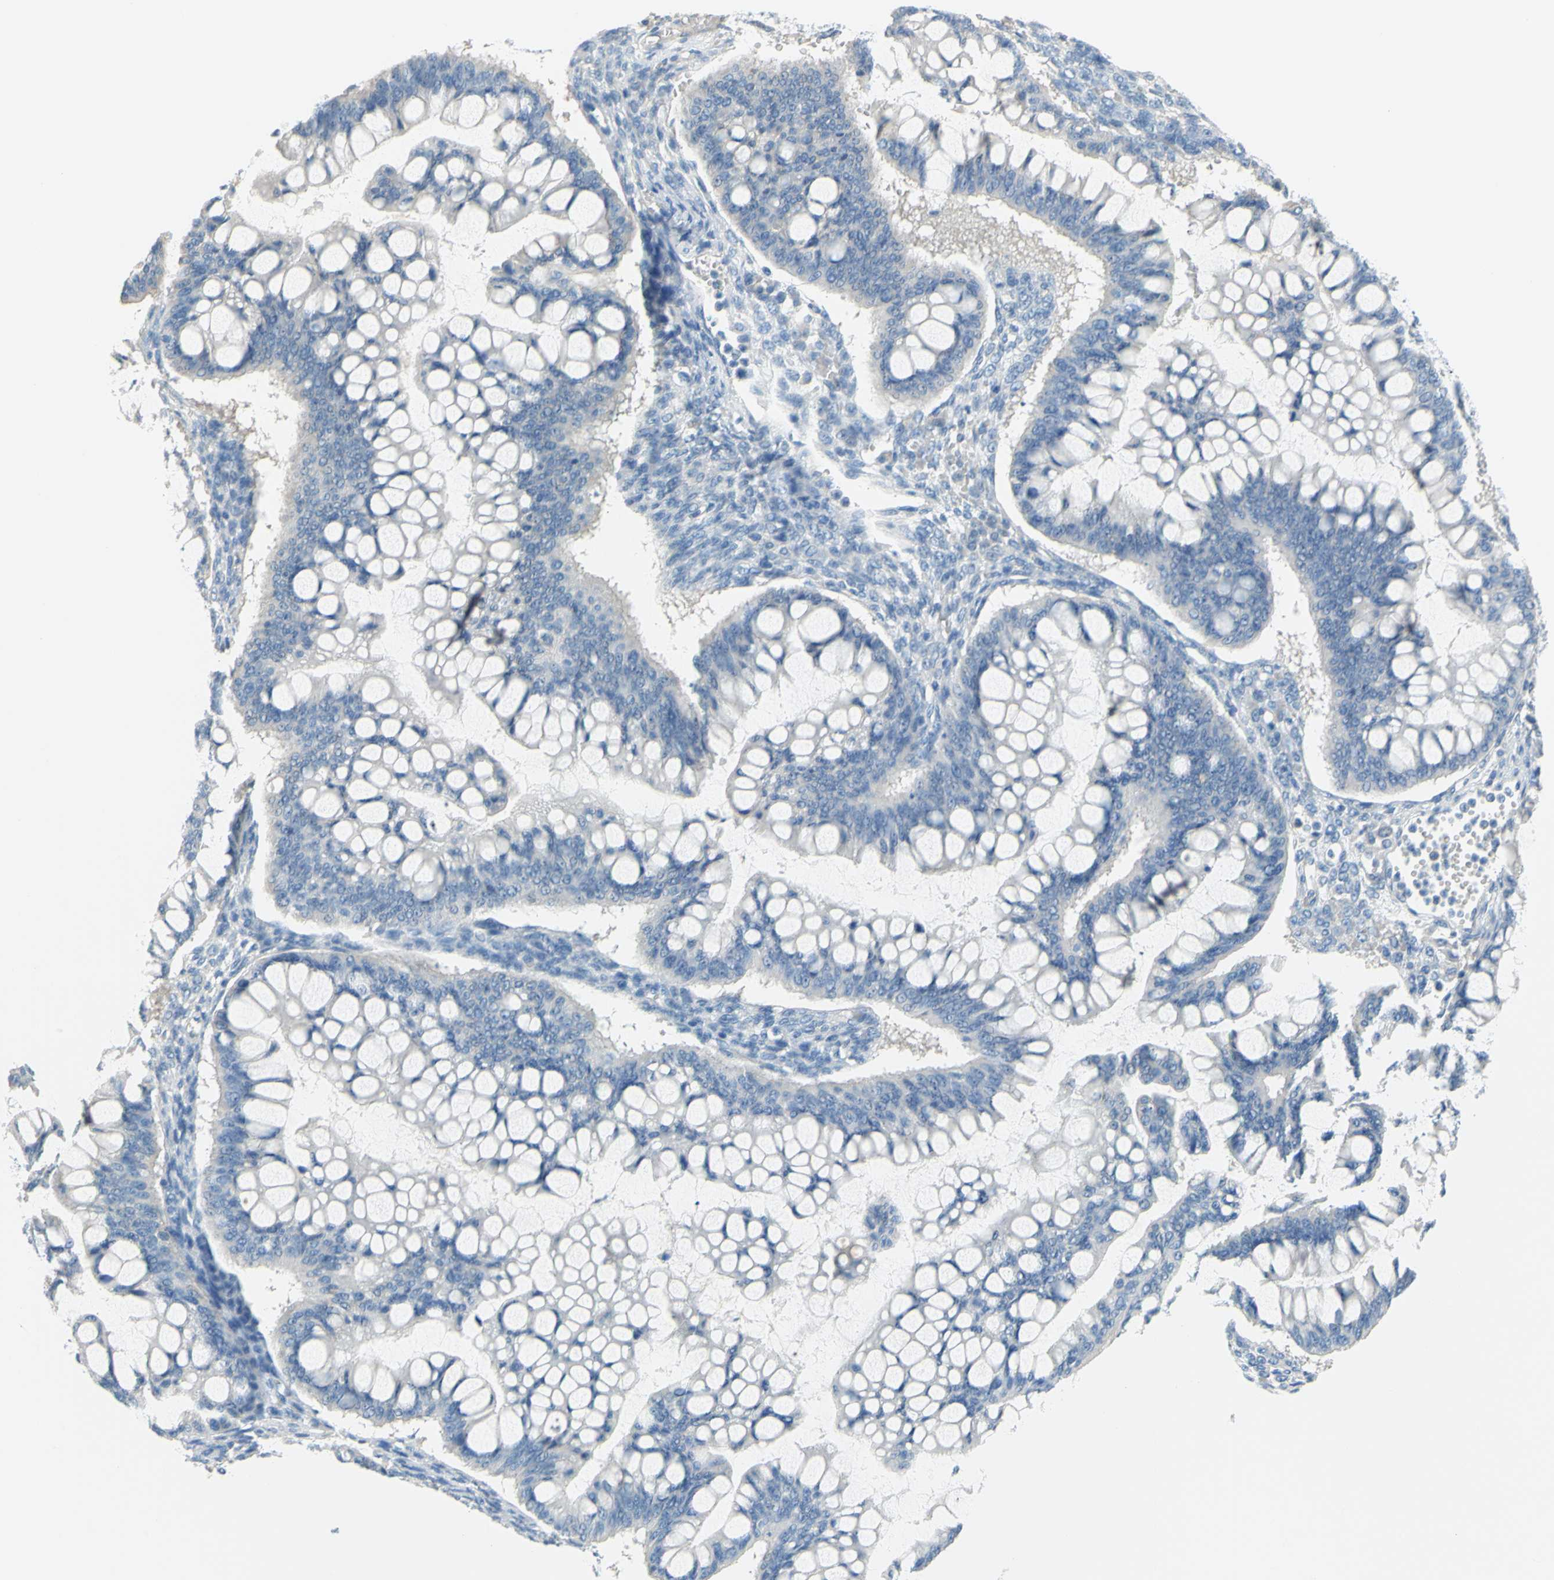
{"staining": {"intensity": "negative", "quantity": "none", "location": "none"}, "tissue": "ovarian cancer", "cell_type": "Tumor cells", "image_type": "cancer", "snomed": [{"axis": "morphology", "description": "Cystadenocarcinoma, mucinous, NOS"}, {"axis": "topography", "description": "Ovary"}], "caption": "High magnification brightfield microscopy of ovarian mucinous cystadenocarcinoma stained with DAB (3,3'-diaminobenzidine) (brown) and counterstained with hematoxylin (blue): tumor cells show no significant positivity.", "gene": "DCT", "patient": {"sex": "female", "age": 73}}